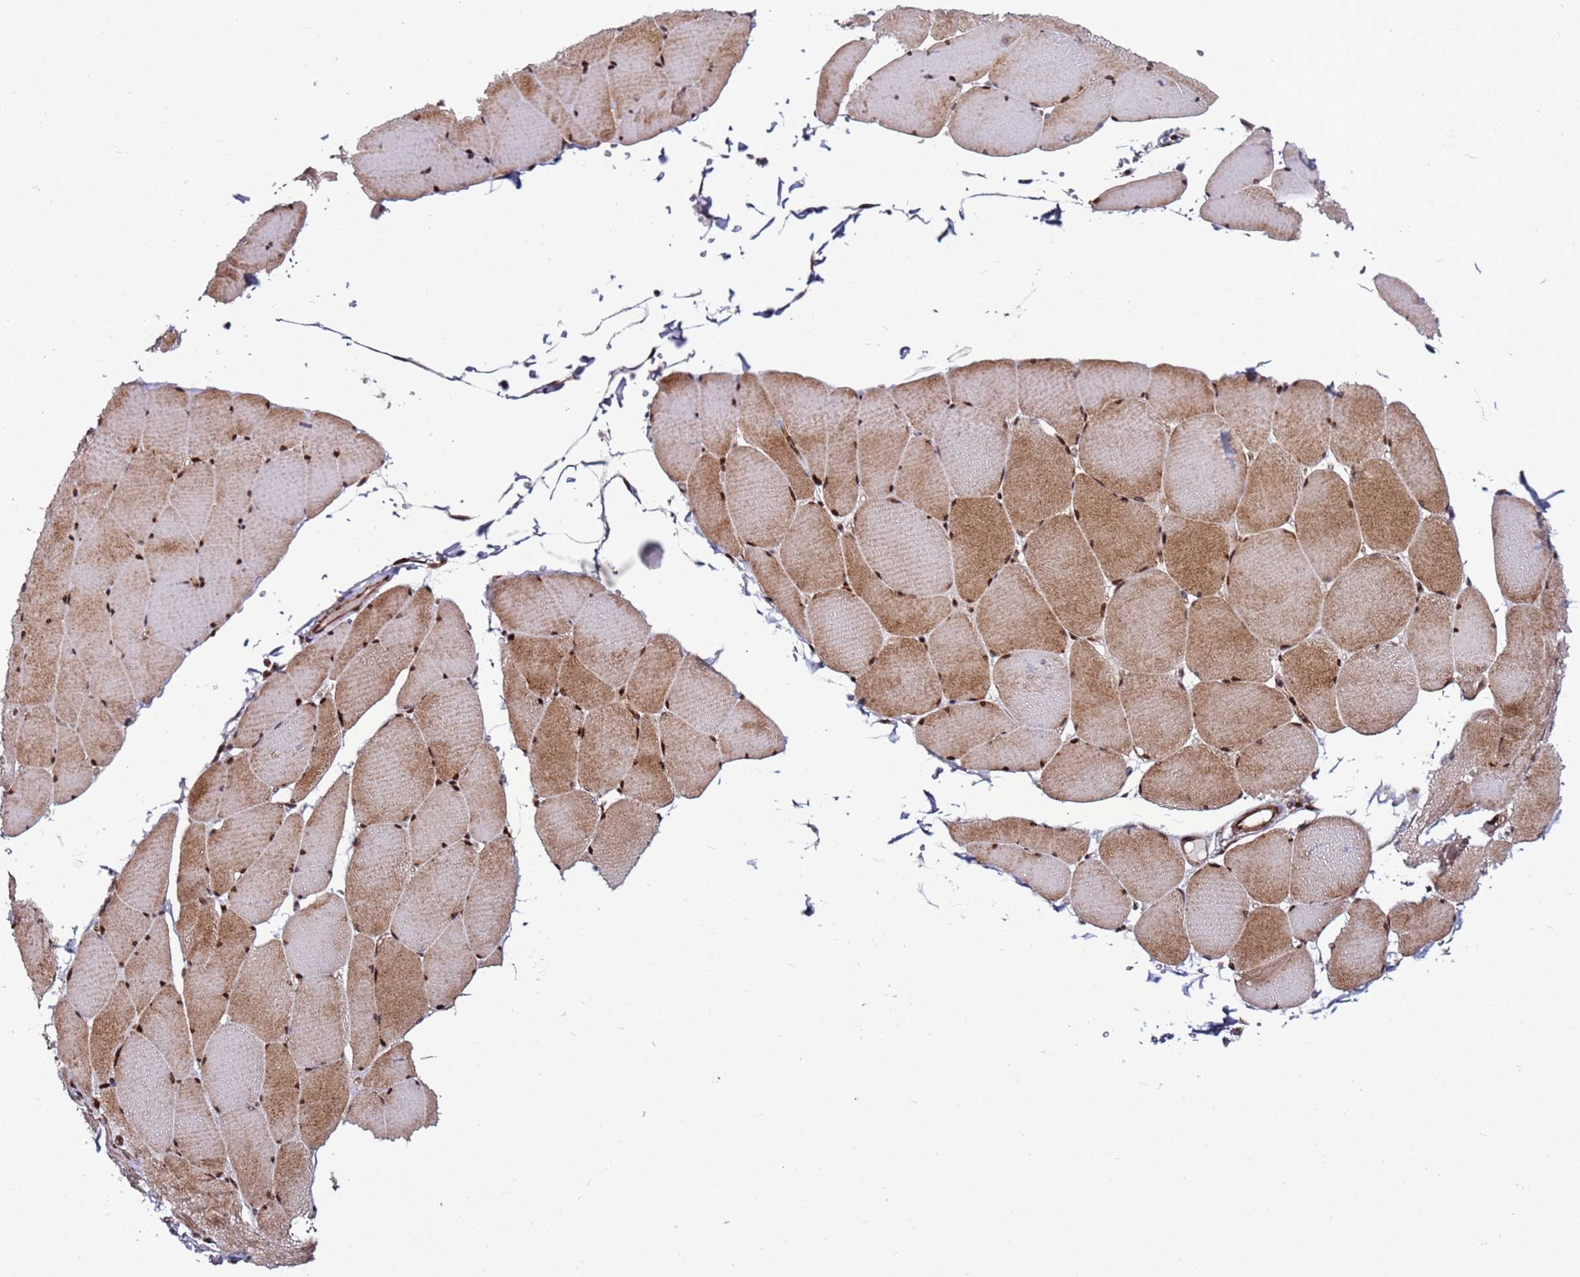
{"staining": {"intensity": "strong", "quantity": "25%-75%", "location": "cytoplasmic/membranous,nuclear"}, "tissue": "skeletal muscle", "cell_type": "Myocytes", "image_type": "normal", "snomed": [{"axis": "morphology", "description": "Normal tissue, NOS"}, {"axis": "topography", "description": "Skeletal muscle"}, {"axis": "topography", "description": "Head-Neck"}], "caption": "Skeletal muscle stained with DAB (3,3'-diaminobenzidine) immunohistochemistry displays high levels of strong cytoplasmic/membranous,nuclear expression in about 25%-75% of myocytes.", "gene": "WBP11", "patient": {"sex": "male", "age": 66}}